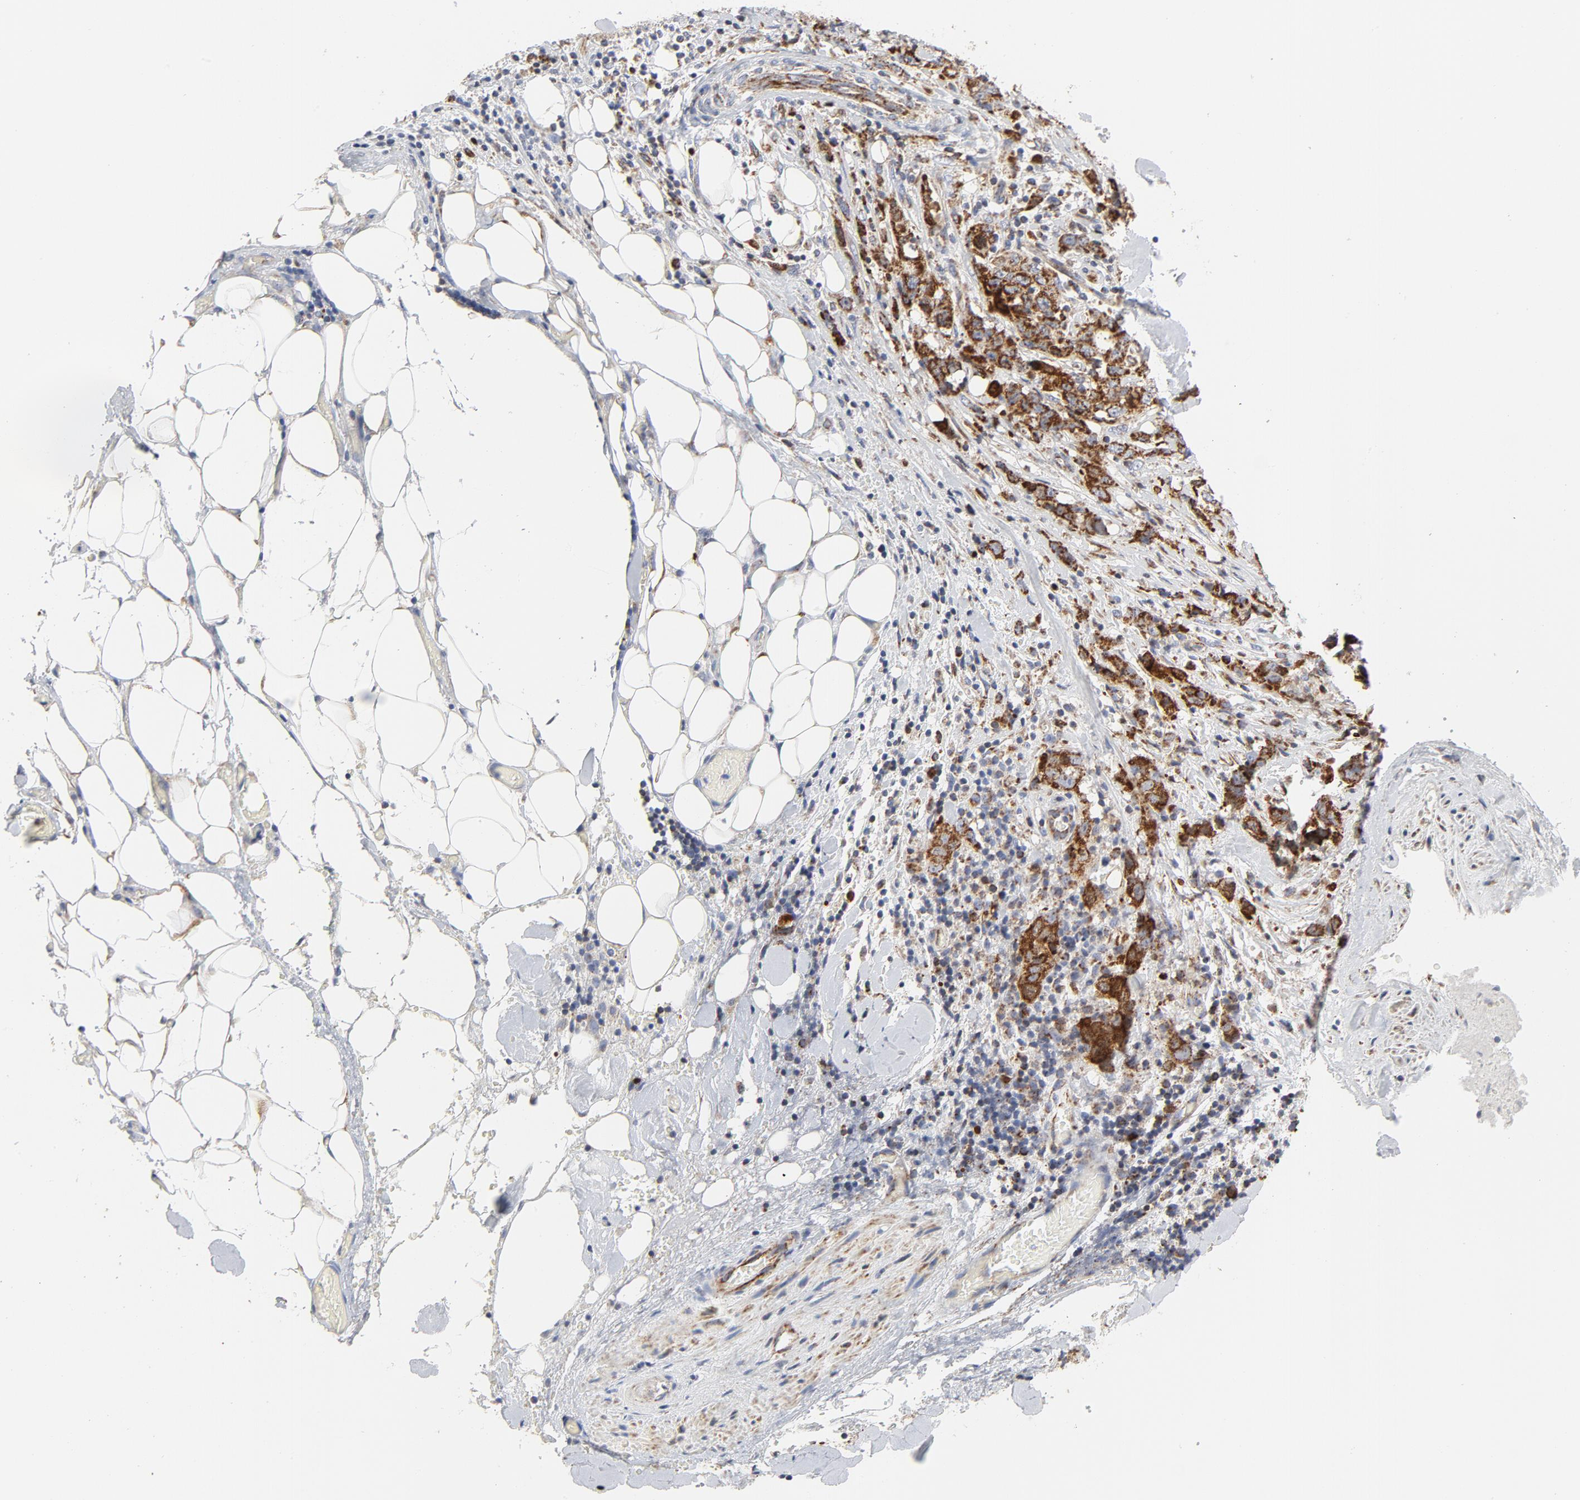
{"staining": {"intensity": "strong", "quantity": ">75%", "location": "cytoplasmic/membranous"}, "tissue": "stomach cancer", "cell_type": "Tumor cells", "image_type": "cancer", "snomed": [{"axis": "morphology", "description": "Adenocarcinoma, NOS"}, {"axis": "topography", "description": "Stomach"}], "caption": "Stomach cancer stained for a protein (brown) reveals strong cytoplasmic/membranous positive expression in approximately >75% of tumor cells.", "gene": "CYCS", "patient": {"sex": "male", "age": 48}}